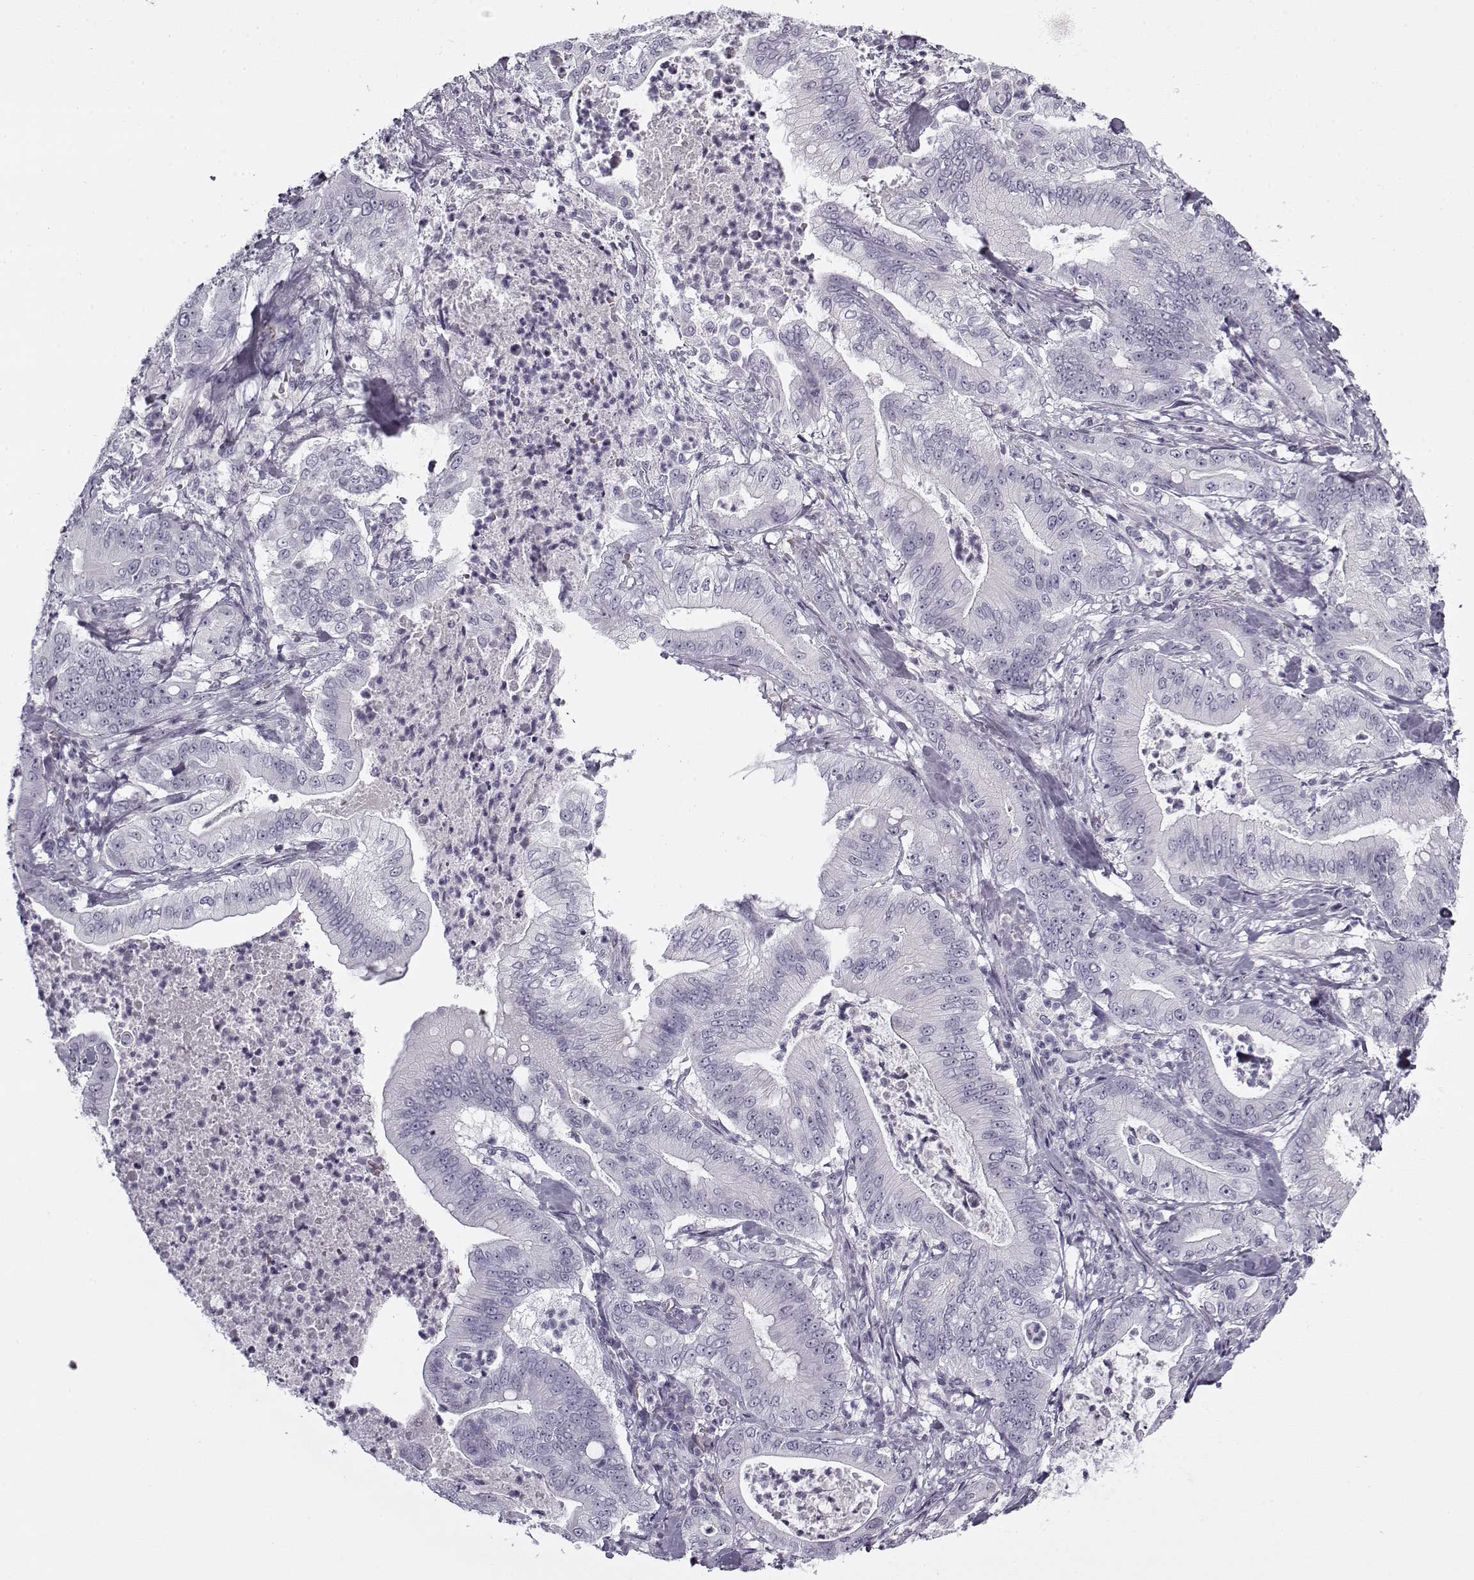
{"staining": {"intensity": "negative", "quantity": "none", "location": "none"}, "tissue": "pancreatic cancer", "cell_type": "Tumor cells", "image_type": "cancer", "snomed": [{"axis": "morphology", "description": "Adenocarcinoma, NOS"}, {"axis": "topography", "description": "Pancreas"}], "caption": "Immunohistochemistry (IHC) histopathology image of adenocarcinoma (pancreatic) stained for a protein (brown), which displays no staining in tumor cells.", "gene": "SNCA", "patient": {"sex": "male", "age": 71}}